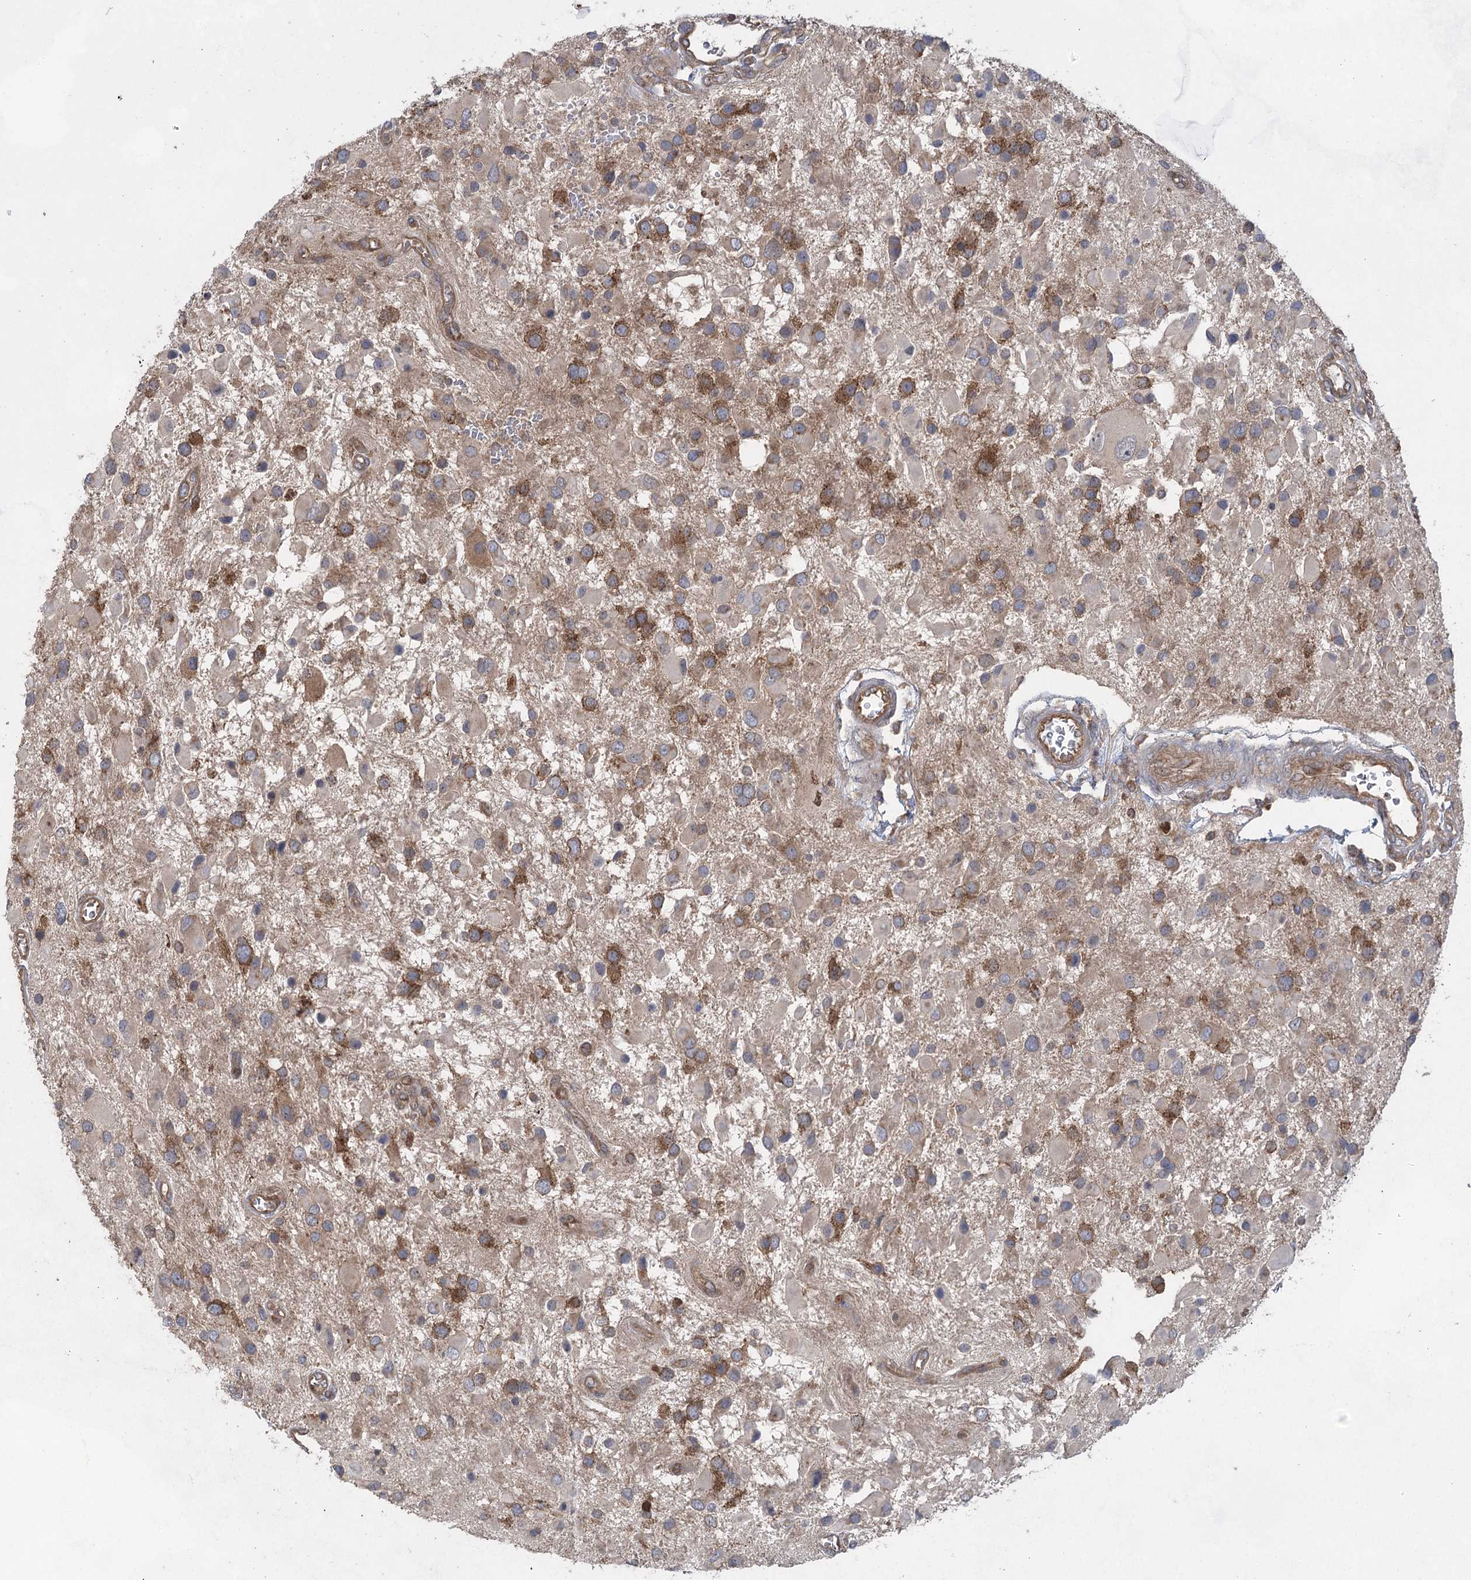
{"staining": {"intensity": "moderate", "quantity": "25%-75%", "location": "cytoplasmic/membranous"}, "tissue": "glioma", "cell_type": "Tumor cells", "image_type": "cancer", "snomed": [{"axis": "morphology", "description": "Glioma, malignant, High grade"}, {"axis": "topography", "description": "Brain"}], "caption": "IHC photomicrograph of malignant glioma (high-grade) stained for a protein (brown), which shows medium levels of moderate cytoplasmic/membranous staining in approximately 25%-75% of tumor cells.", "gene": "EIF3A", "patient": {"sex": "male", "age": 53}}